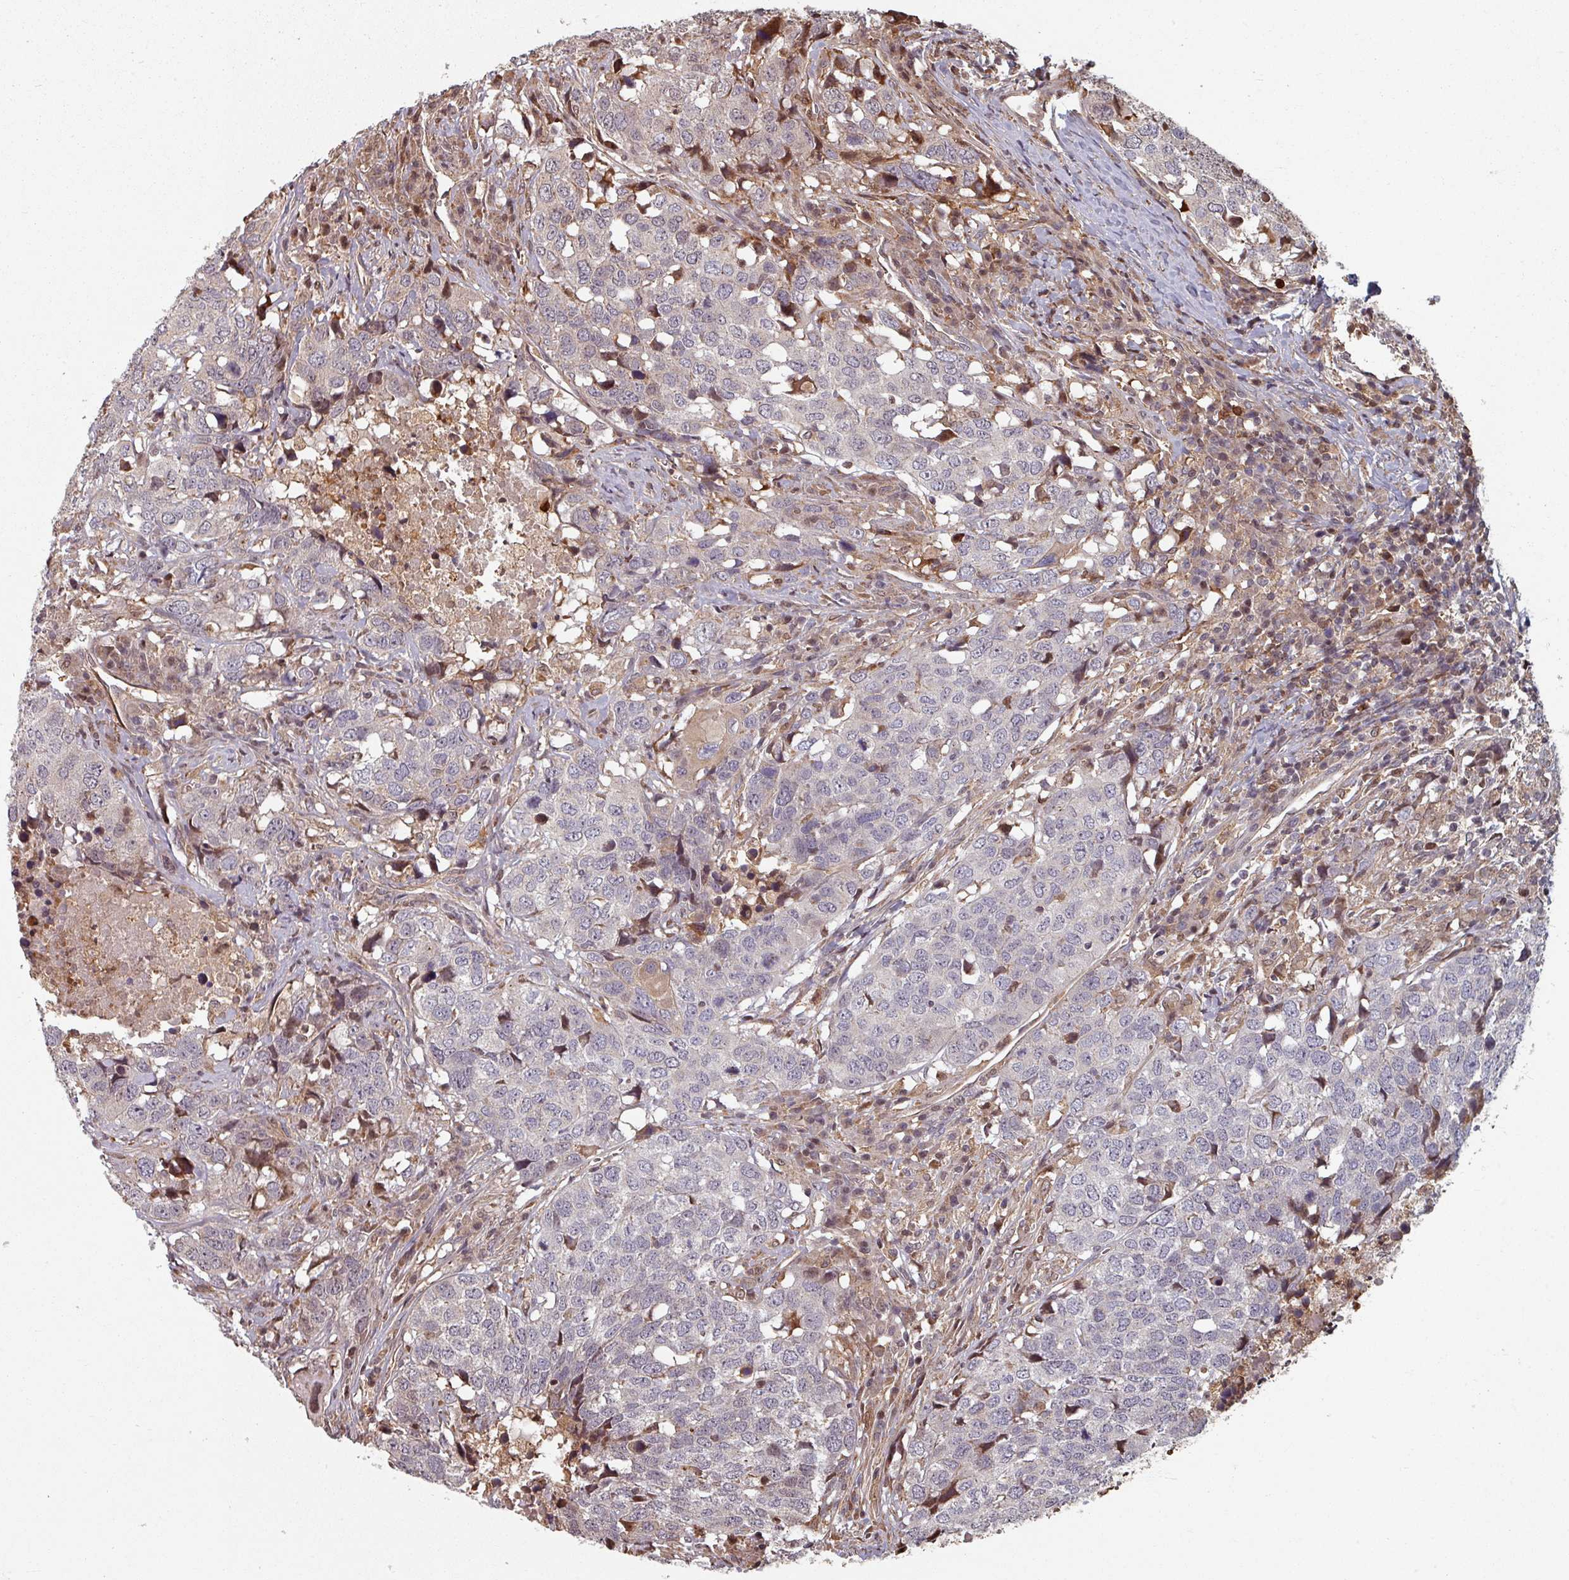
{"staining": {"intensity": "negative", "quantity": "none", "location": "none"}, "tissue": "head and neck cancer", "cell_type": "Tumor cells", "image_type": "cancer", "snomed": [{"axis": "morphology", "description": "Normal tissue, NOS"}, {"axis": "morphology", "description": "Squamous cell carcinoma, NOS"}, {"axis": "topography", "description": "Skeletal muscle"}, {"axis": "topography", "description": "Vascular tissue"}, {"axis": "topography", "description": "Peripheral nerve tissue"}, {"axis": "topography", "description": "Head-Neck"}], "caption": "Head and neck cancer (squamous cell carcinoma) stained for a protein using IHC exhibits no staining tumor cells.", "gene": "EID1", "patient": {"sex": "male", "age": 66}}